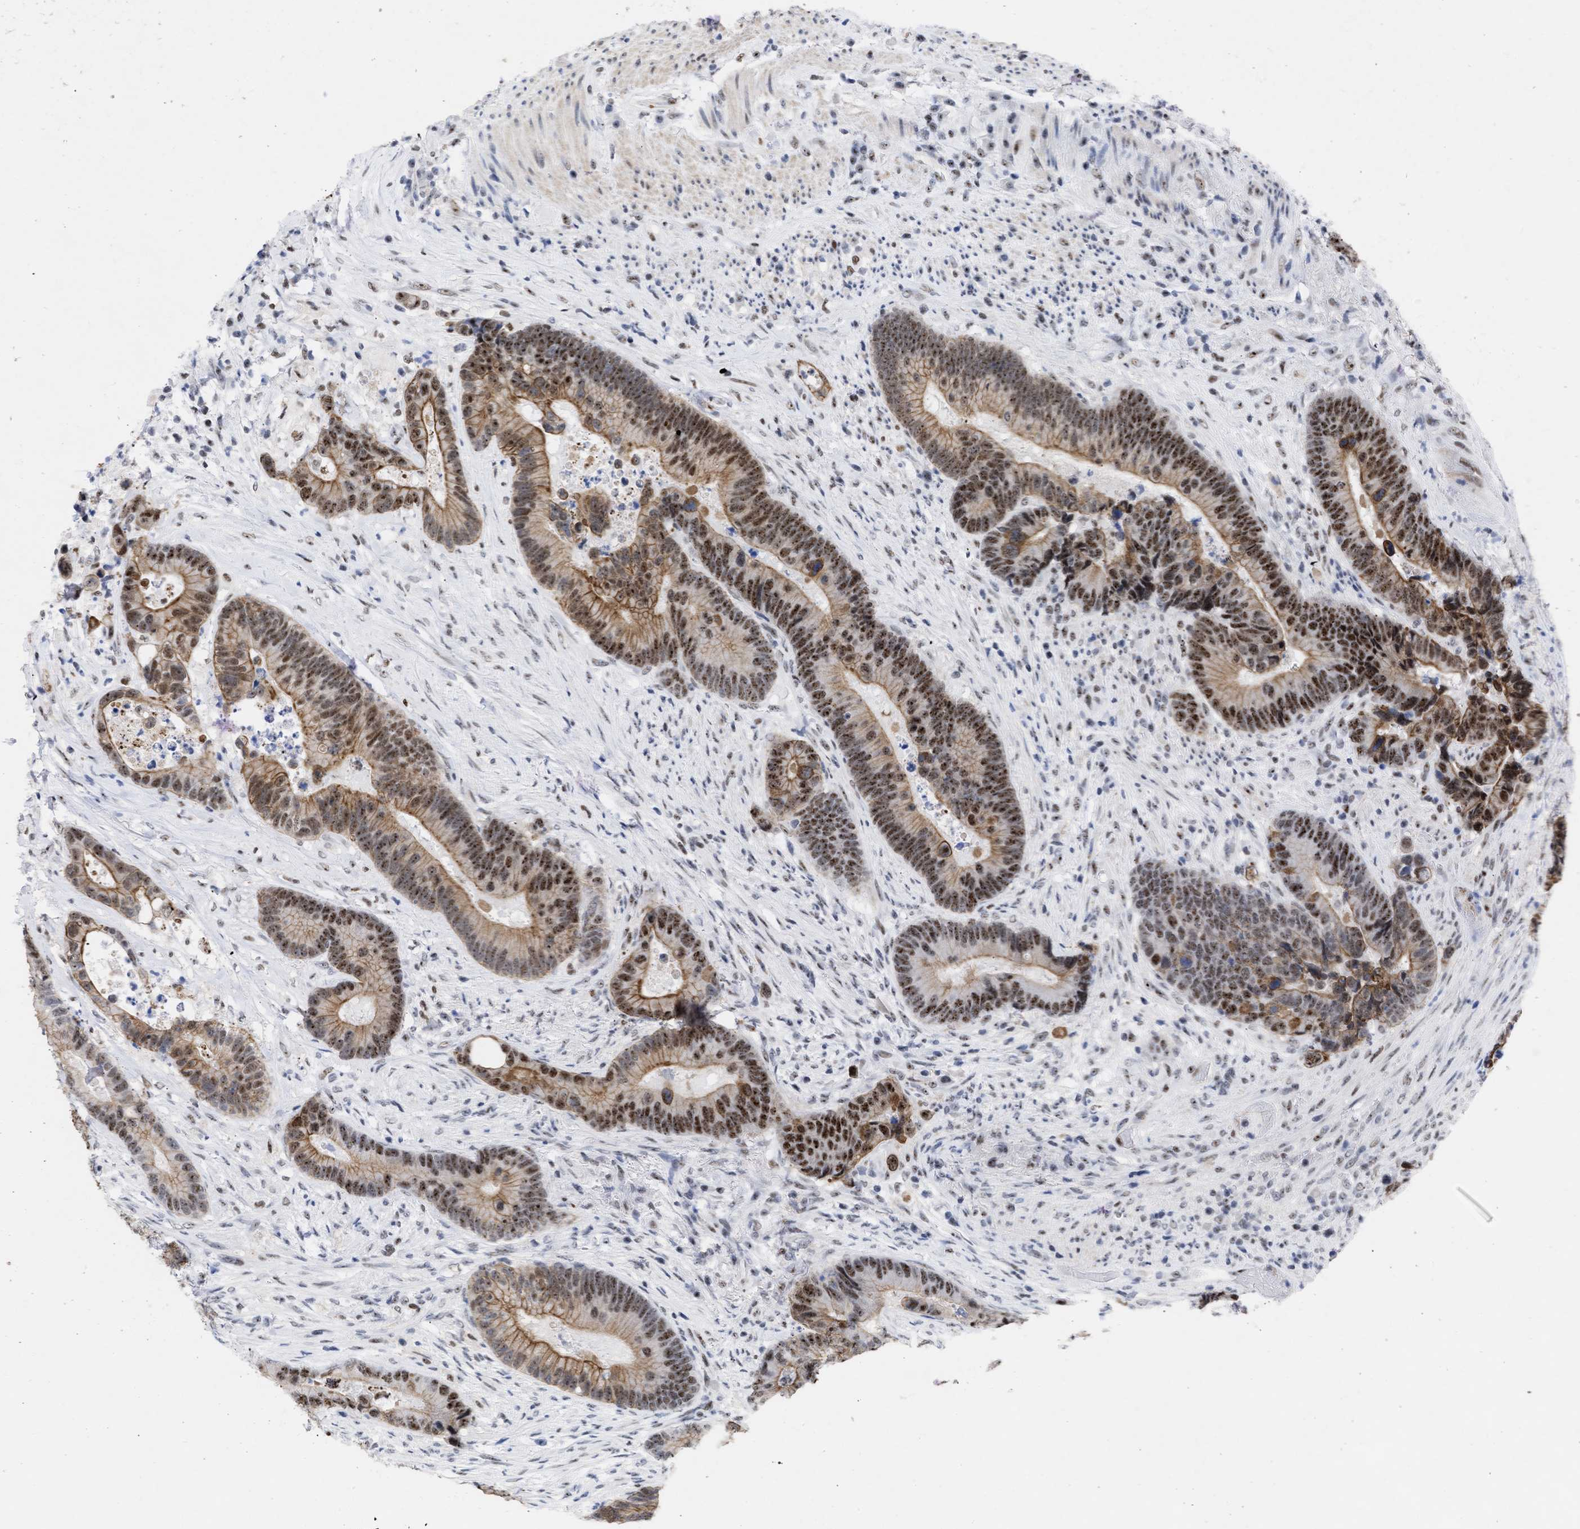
{"staining": {"intensity": "strong", "quantity": ">75%", "location": "cytoplasmic/membranous,nuclear"}, "tissue": "colorectal cancer", "cell_type": "Tumor cells", "image_type": "cancer", "snomed": [{"axis": "morphology", "description": "Adenocarcinoma, NOS"}, {"axis": "topography", "description": "Rectum"}], "caption": "Tumor cells reveal high levels of strong cytoplasmic/membranous and nuclear staining in approximately >75% of cells in colorectal cancer.", "gene": "DDX41", "patient": {"sex": "female", "age": 89}}